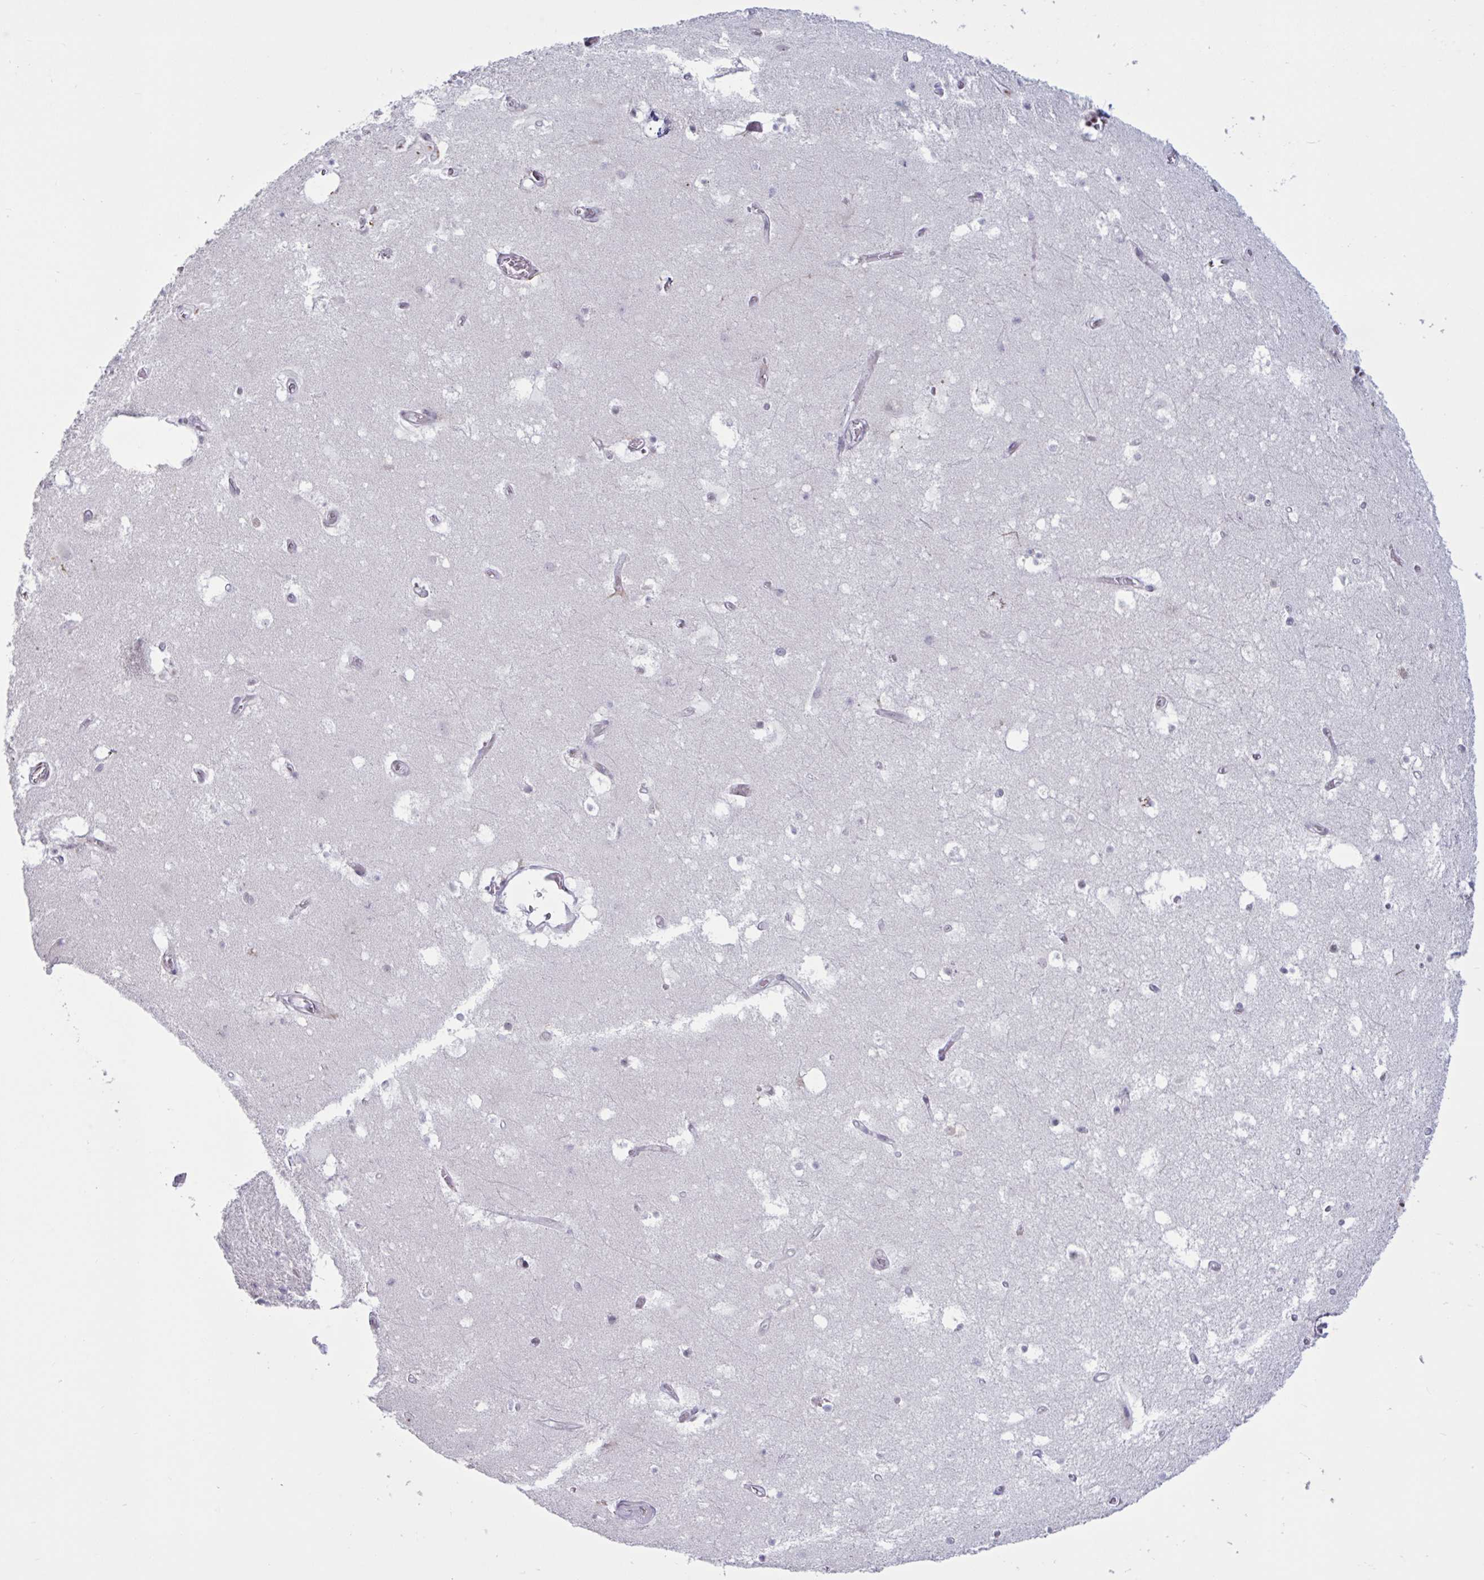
{"staining": {"intensity": "negative", "quantity": "none", "location": "none"}, "tissue": "hippocampus", "cell_type": "Glial cells", "image_type": "normal", "snomed": [{"axis": "morphology", "description": "Normal tissue, NOS"}, {"axis": "topography", "description": "Hippocampus"}], "caption": "Immunohistochemical staining of benign hippocampus reveals no significant positivity in glial cells.", "gene": "PRMT6", "patient": {"sex": "female", "age": 52}}